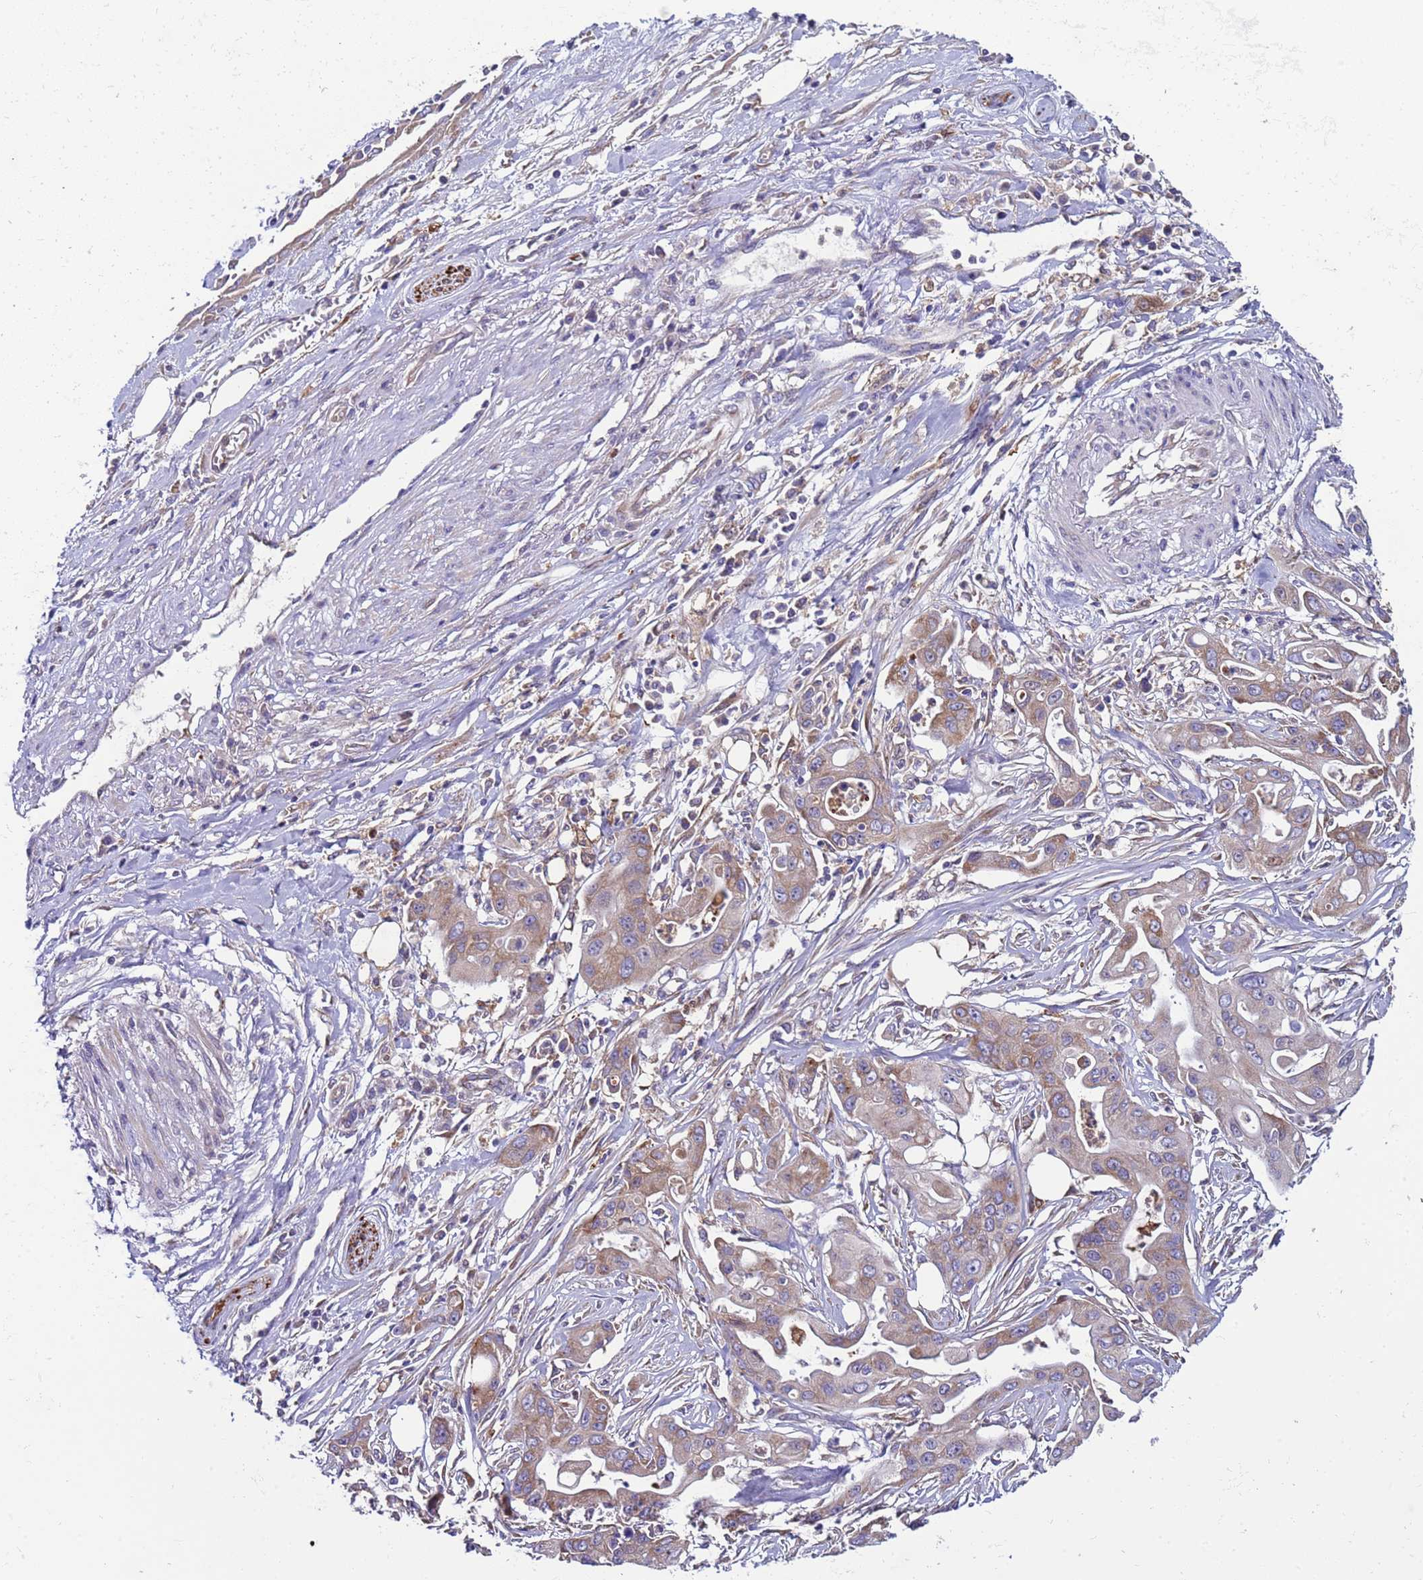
{"staining": {"intensity": "weak", "quantity": ">75%", "location": "cytoplasmic/membranous"}, "tissue": "ovarian cancer", "cell_type": "Tumor cells", "image_type": "cancer", "snomed": [{"axis": "morphology", "description": "Cystadenocarcinoma, mucinous, NOS"}, {"axis": "topography", "description": "Ovary"}], "caption": "About >75% of tumor cells in human ovarian cancer show weak cytoplasmic/membranous protein expression as visualized by brown immunohistochemical staining.", "gene": "PAQR7", "patient": {"sex": "female", "age": 70}}